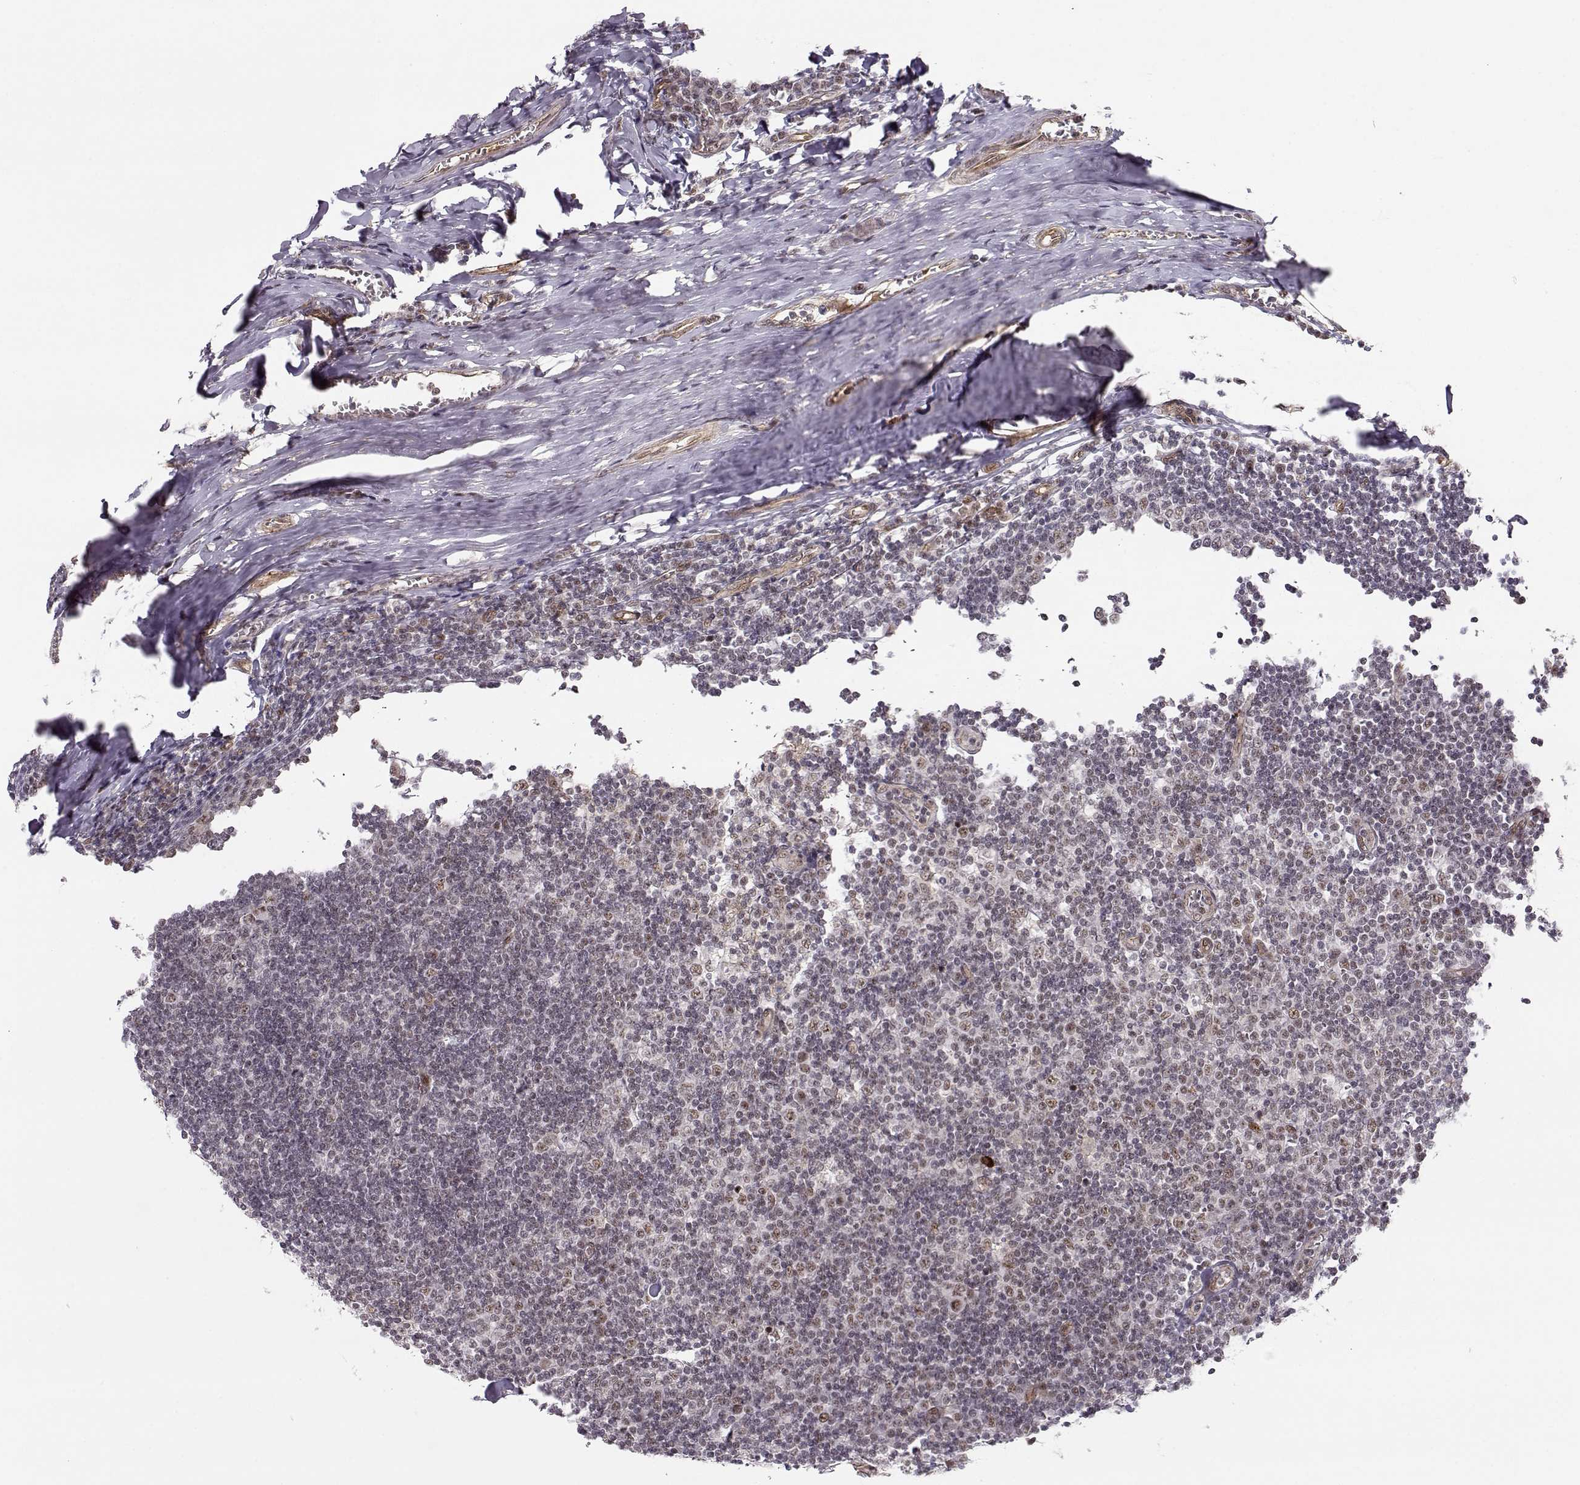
{"staining": {"intensity": "negative", "quantity": "none", "location": "none"}, "tissue": "tonsil", "cell_type": "Germinal center cells", "image_type": "normal", "snomed": [{"axis": "morphology", "description": "Normal tissue, NOS"}, {"axis": "topography", "description": "Tonsil"}], "caption": "High power microscopy image of an IHC photomicrograph of unremarkable tonsil, revealing no significant expression in germinal center cells. The staining was performed using DAB to visualize the protein expression in brown, while the nuclei were stained in blue with hematoxylin (Magnification: 20x).", "gene": "CIR1", "patient": {"sex": "female", "age": 12}}